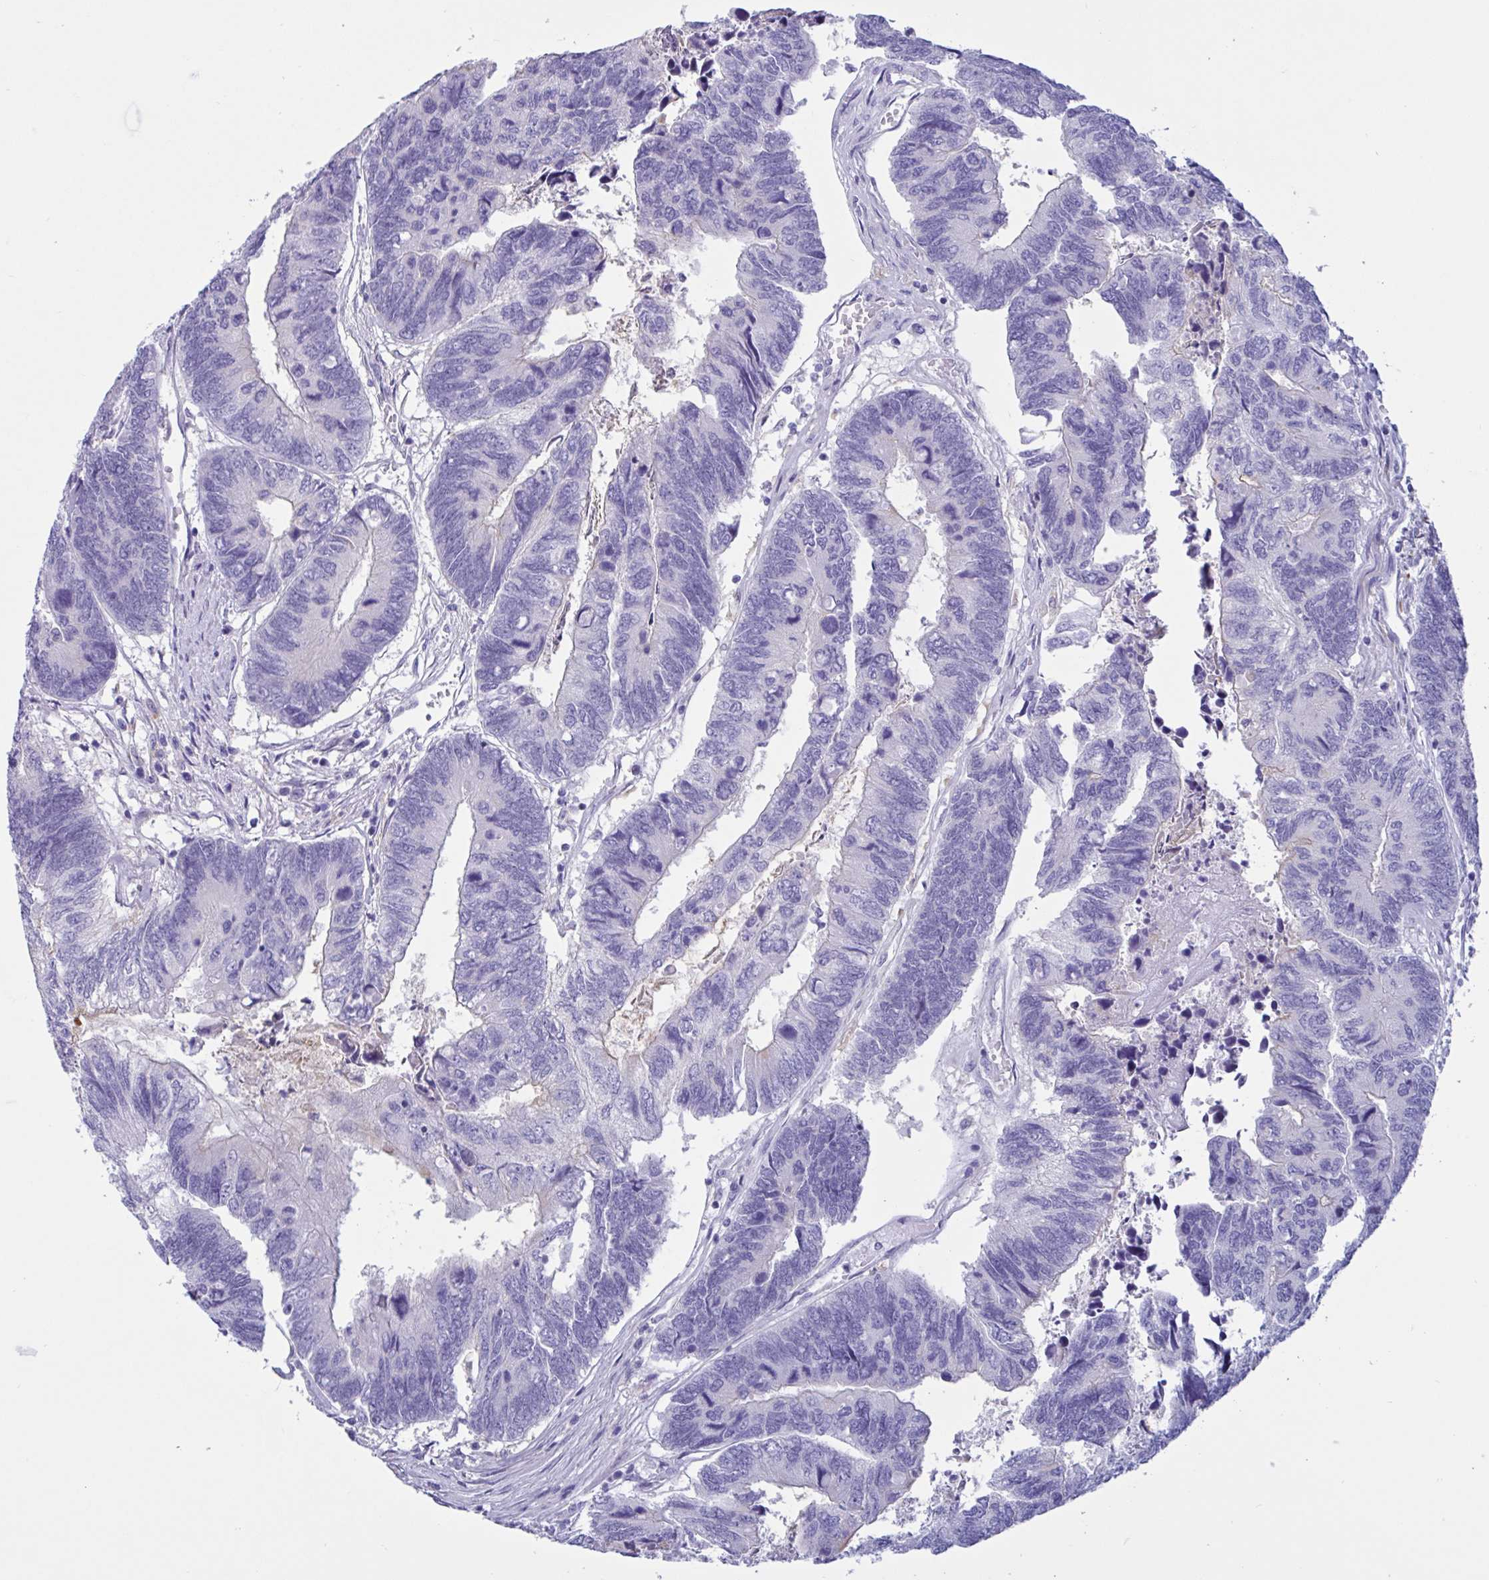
{"staining": {"intensity": "negative", "quantity": "none", "location": "none"}, "tissue": "colorectal cancer", "cell_type": "Tumor cells", "image_type": "cancer", "snomed": [{"axis": "morphology", "description": "Adenocarcinoma, NOS"}, {"axis": "topography", "description": "Colon"}], "caption": "Micrograph shows no protein staining in tumor cells of colorectal cancer tissue.", "gene": "RPL22L1", "patient": {"sex": "female", "age": 67}}